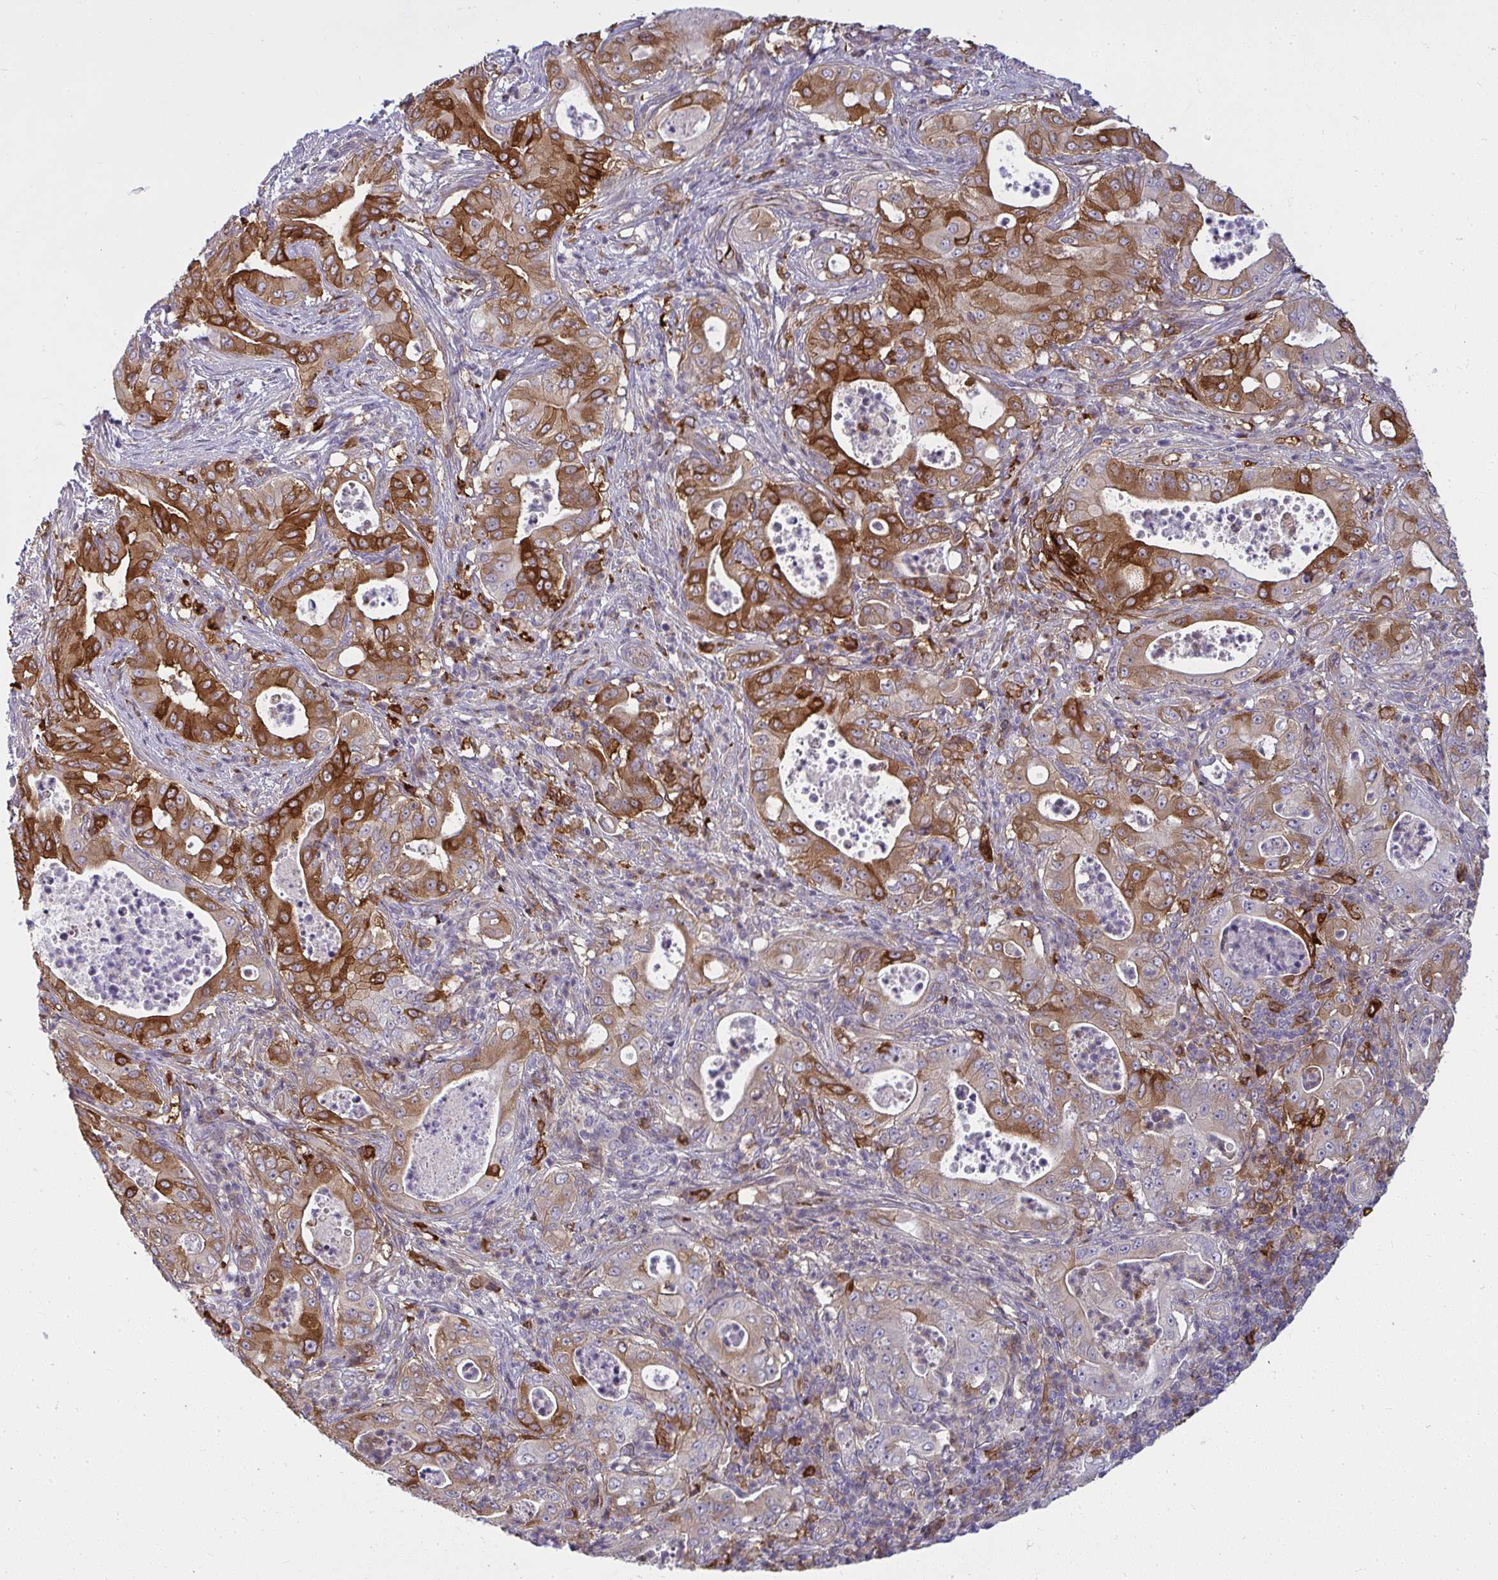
{"staining": {"intensity": "moderate", "quantity": ">75%", "location": "cytoplasmic/membranous"}, "tissue": "pancreatic cancer", "cell_type": "Tumor cells", "image_type": "cancer", "snomed": [{"axis": "morphology", "description": "Adenocarcinoma, NOS"}, {"axis": "topography", "description": "Pancreas"}], "caption": "An immunohistochemistry micrograph of neoplastic tissue is shown. Protein staining in brown highlights moderate cytoplasmic/membranous positivity in pancreatic adenocarcinoma within tumor cells.", "gene": "IFIT3", "patient": {"sex": "male", "age": 71}}